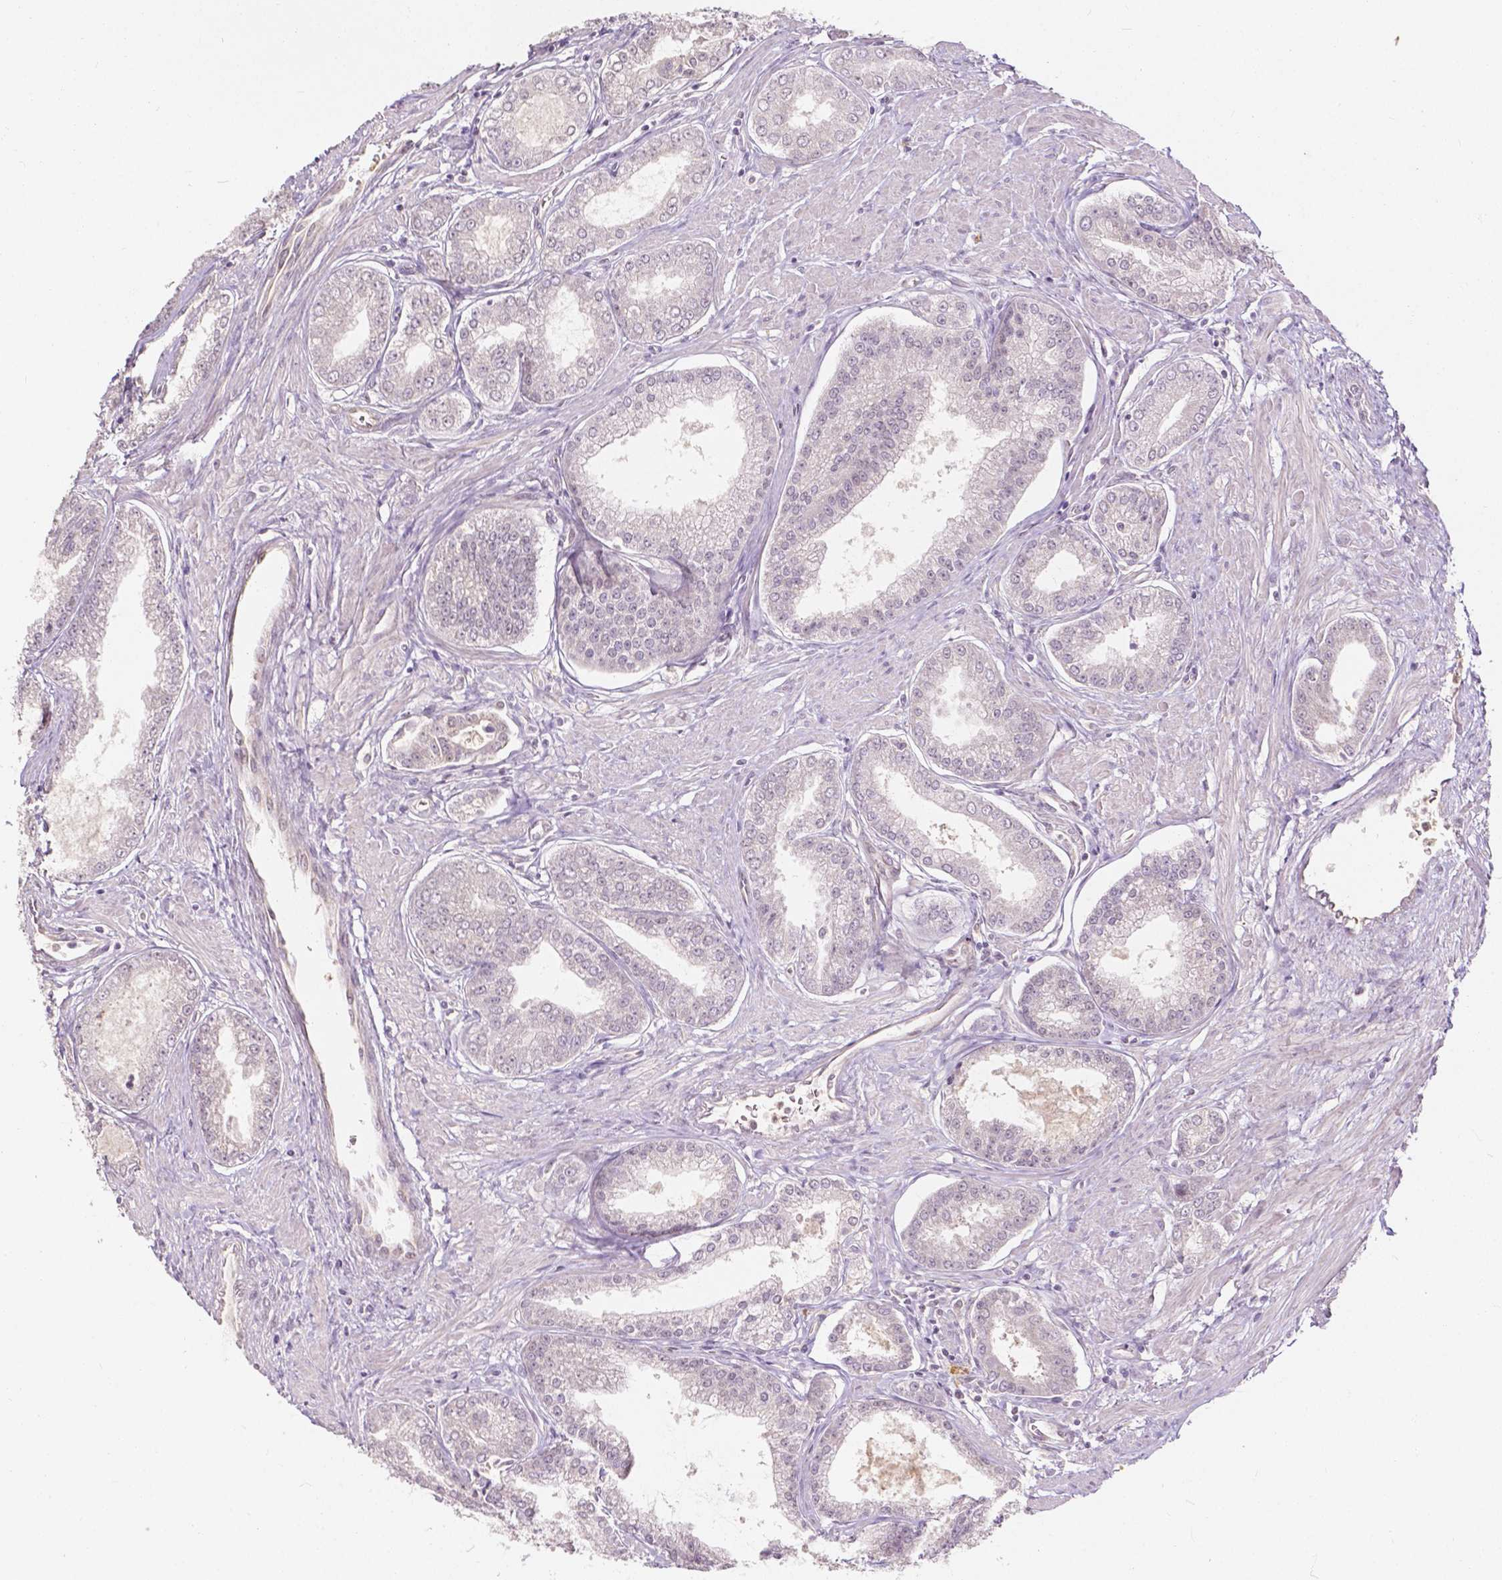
{"staining": {"intensity": "negative", "quantity": "none", "location": "none"}, "tissue": "prostate cancer", "cell_type": "Tumor cells", "image_type": "cancer", "snomed": [{"axis": "morphology", "description": "Adenocarcinoma, NOS"}, {"axis": "topography", "description": "Prostate"}], "caption": "Human prostate adenocarcinoma stained for a protein using IHC exhibits no staining in tumor cells.", "gene": "NAPRT", "patient": {"sex": "male", "age": 71}}